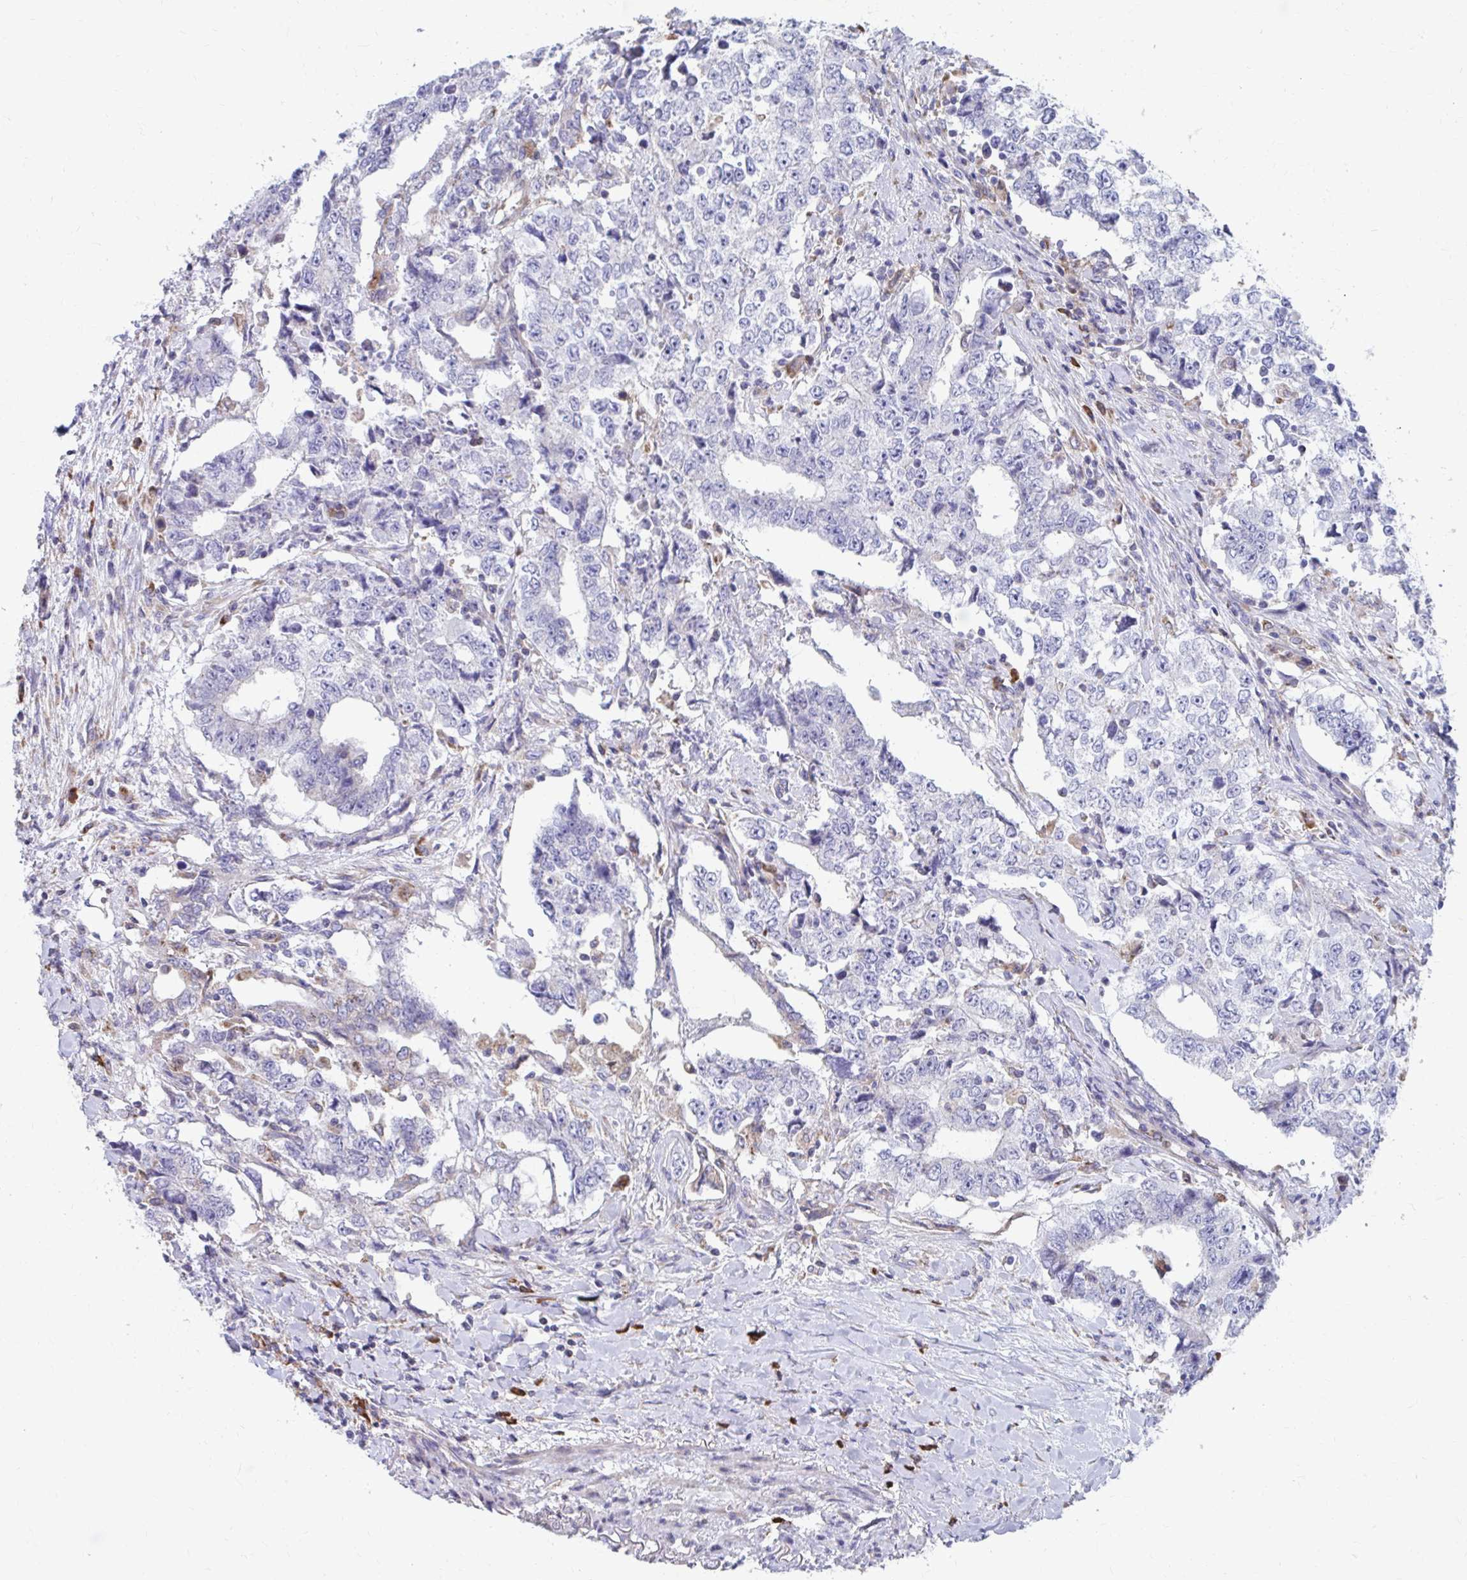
{"staining": {"intensity": "negative", "quantity": "none", "location": "none"}, "tissue": "testis cancer", "cell_type": "Tumor cells", "image_type": "cancer", "snomed": [{"axis": "morphology", "description": "Carcinoma, Embryonal, NOS"}, {"axis": "topography", "description": "Testis"}], "caption": "IHC of human testis cancer shows no positivity in tumor cells.", "gene": "FKBP2", "patient": {"sex": "male", "age": 24}}